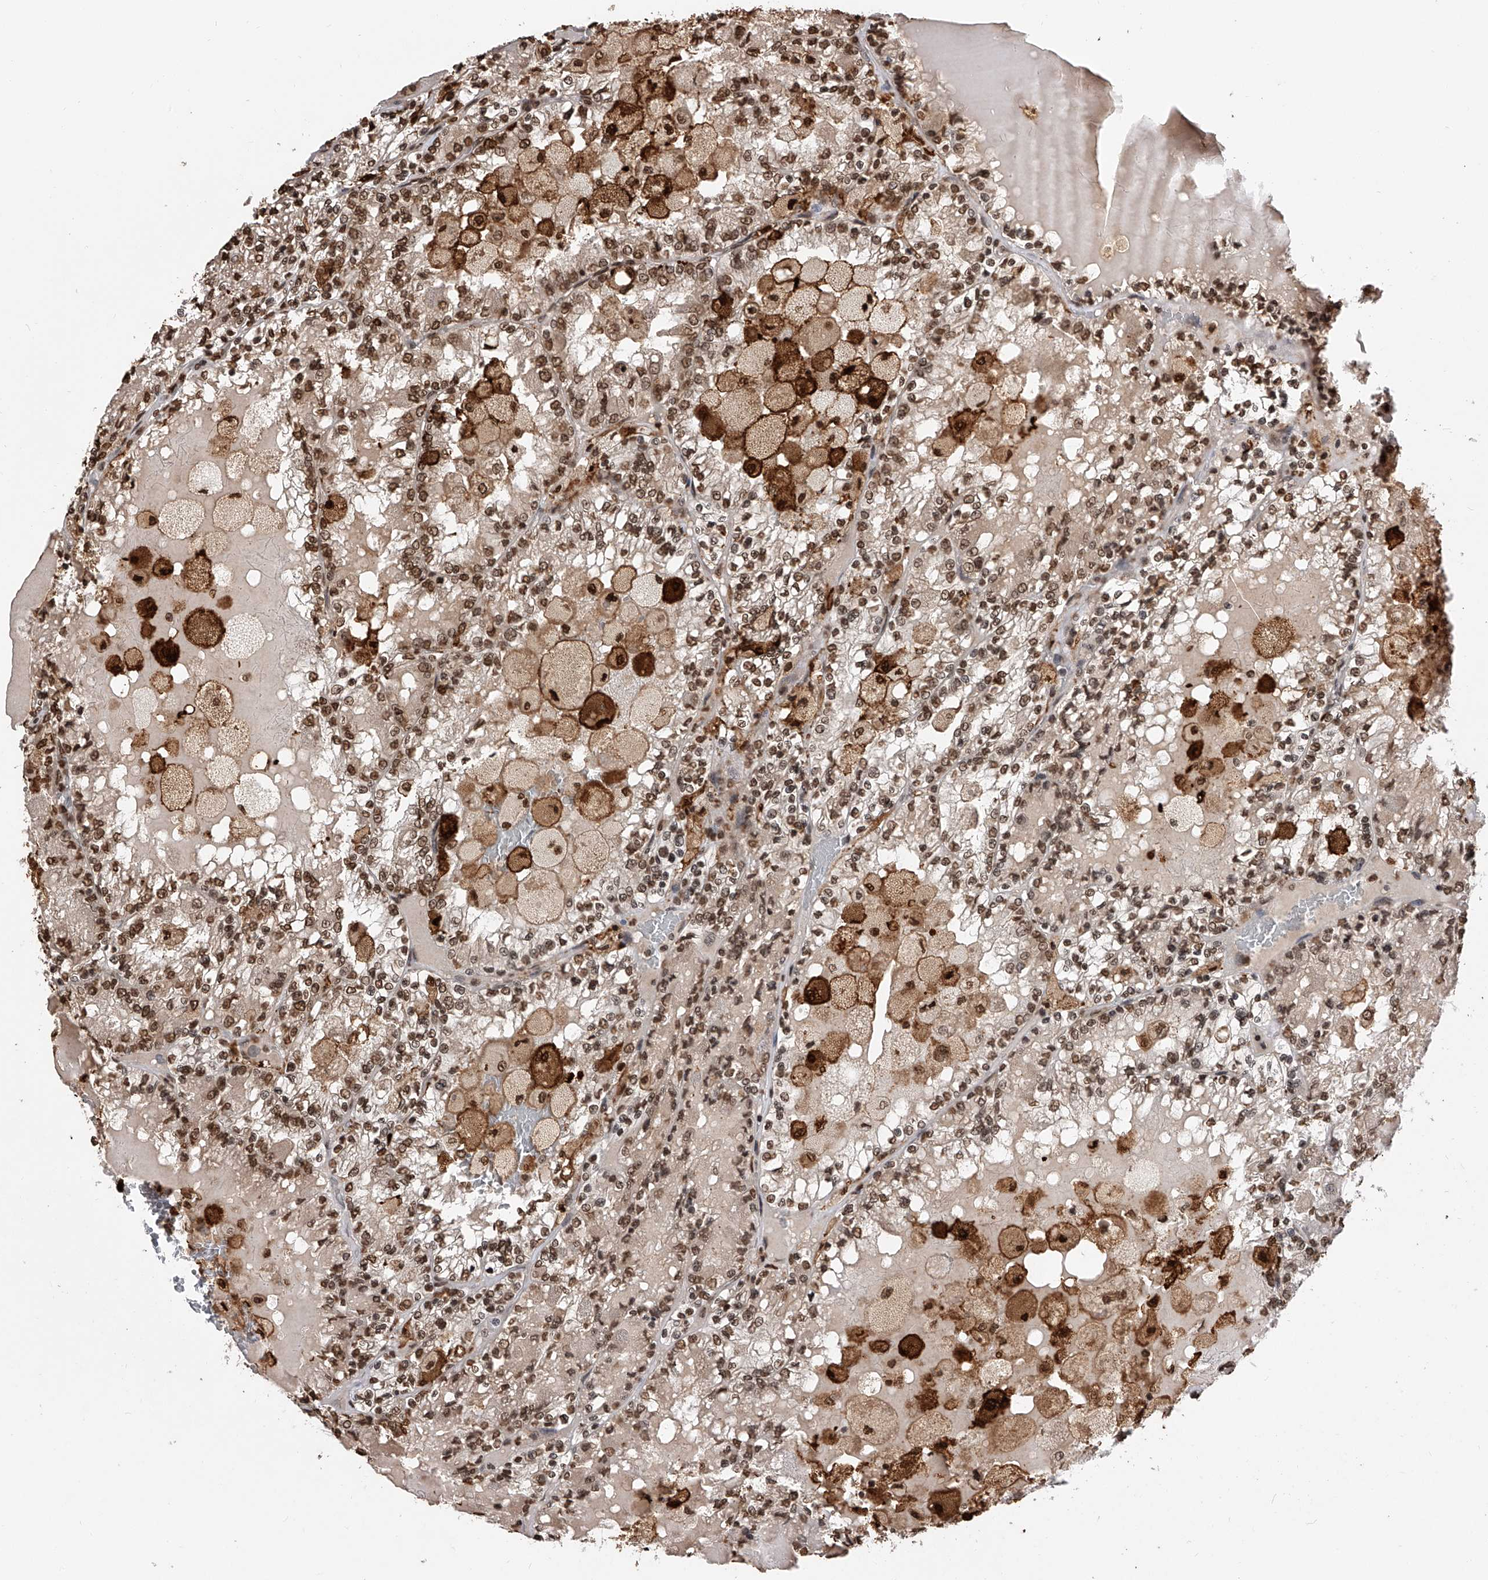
{"staining": {"intensity": "moderate", "quantity": ">75%", "location": "nuclear"}, "tissue": "renal cancer", "cell_type": "Tumor cells", "image_type": "cancer", "snomed": [{"axis": "morphology", "description": "Adenocarcinoma, NOS"}, {"axis": "topography", "description": "Kidney"}], "caption": "This photomicrograph reveals renal adenocarcinoma stained with IHC to label a protein in brown. The nuclear of tumor cells show moderate positivity for the protein. Nuclei are counter-stained blue.", "gene": "CFAP410", "patient": {"sex": "female", "age": 56}}